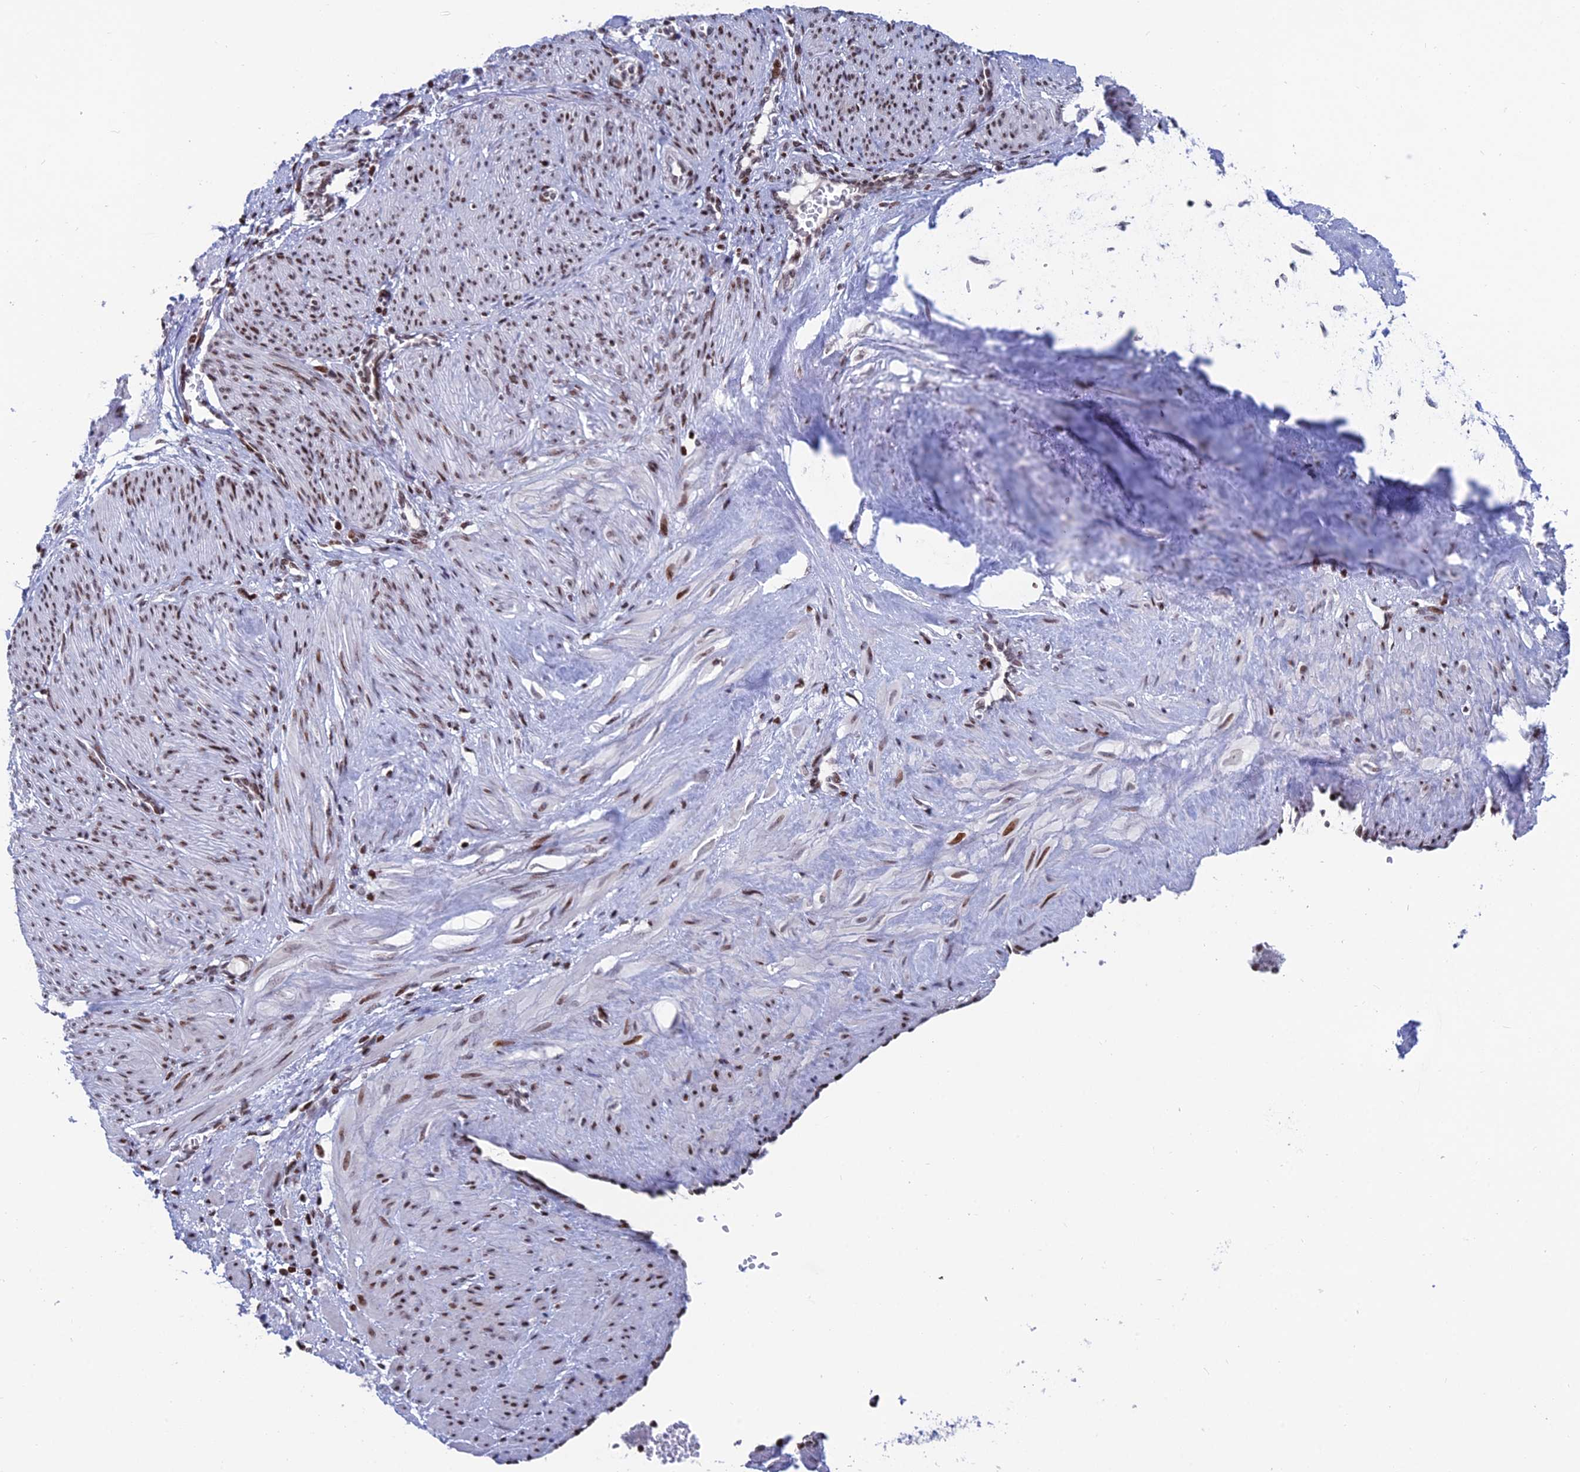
{"staining": {"intensity": "moderate", "quantity": ">75%", "location": "nuclear"}, "tissue": "smooth muscle", "cell_type": "Smooth muscle cells", "image_type": "normal", "snomed": [{"axis": "morphology", "description": "Normal tissue, NOS"}, {"axis": "topography", "description": "Endometrium"}], "caption": "Immunohistochemistry (DAB (3,3'-diaminobenzidine)) staining of unremarkable smooth muscle exhibits moderate nuclear protein positivity in approximately >75% of smooth muscle cells. The protein is stained brown, and the nuclei are stained in blue (DAB IHC with brightfield microscopy, high magnification).", "gene": "AFF3", "patient": {"sex": "female", "age": 33}}